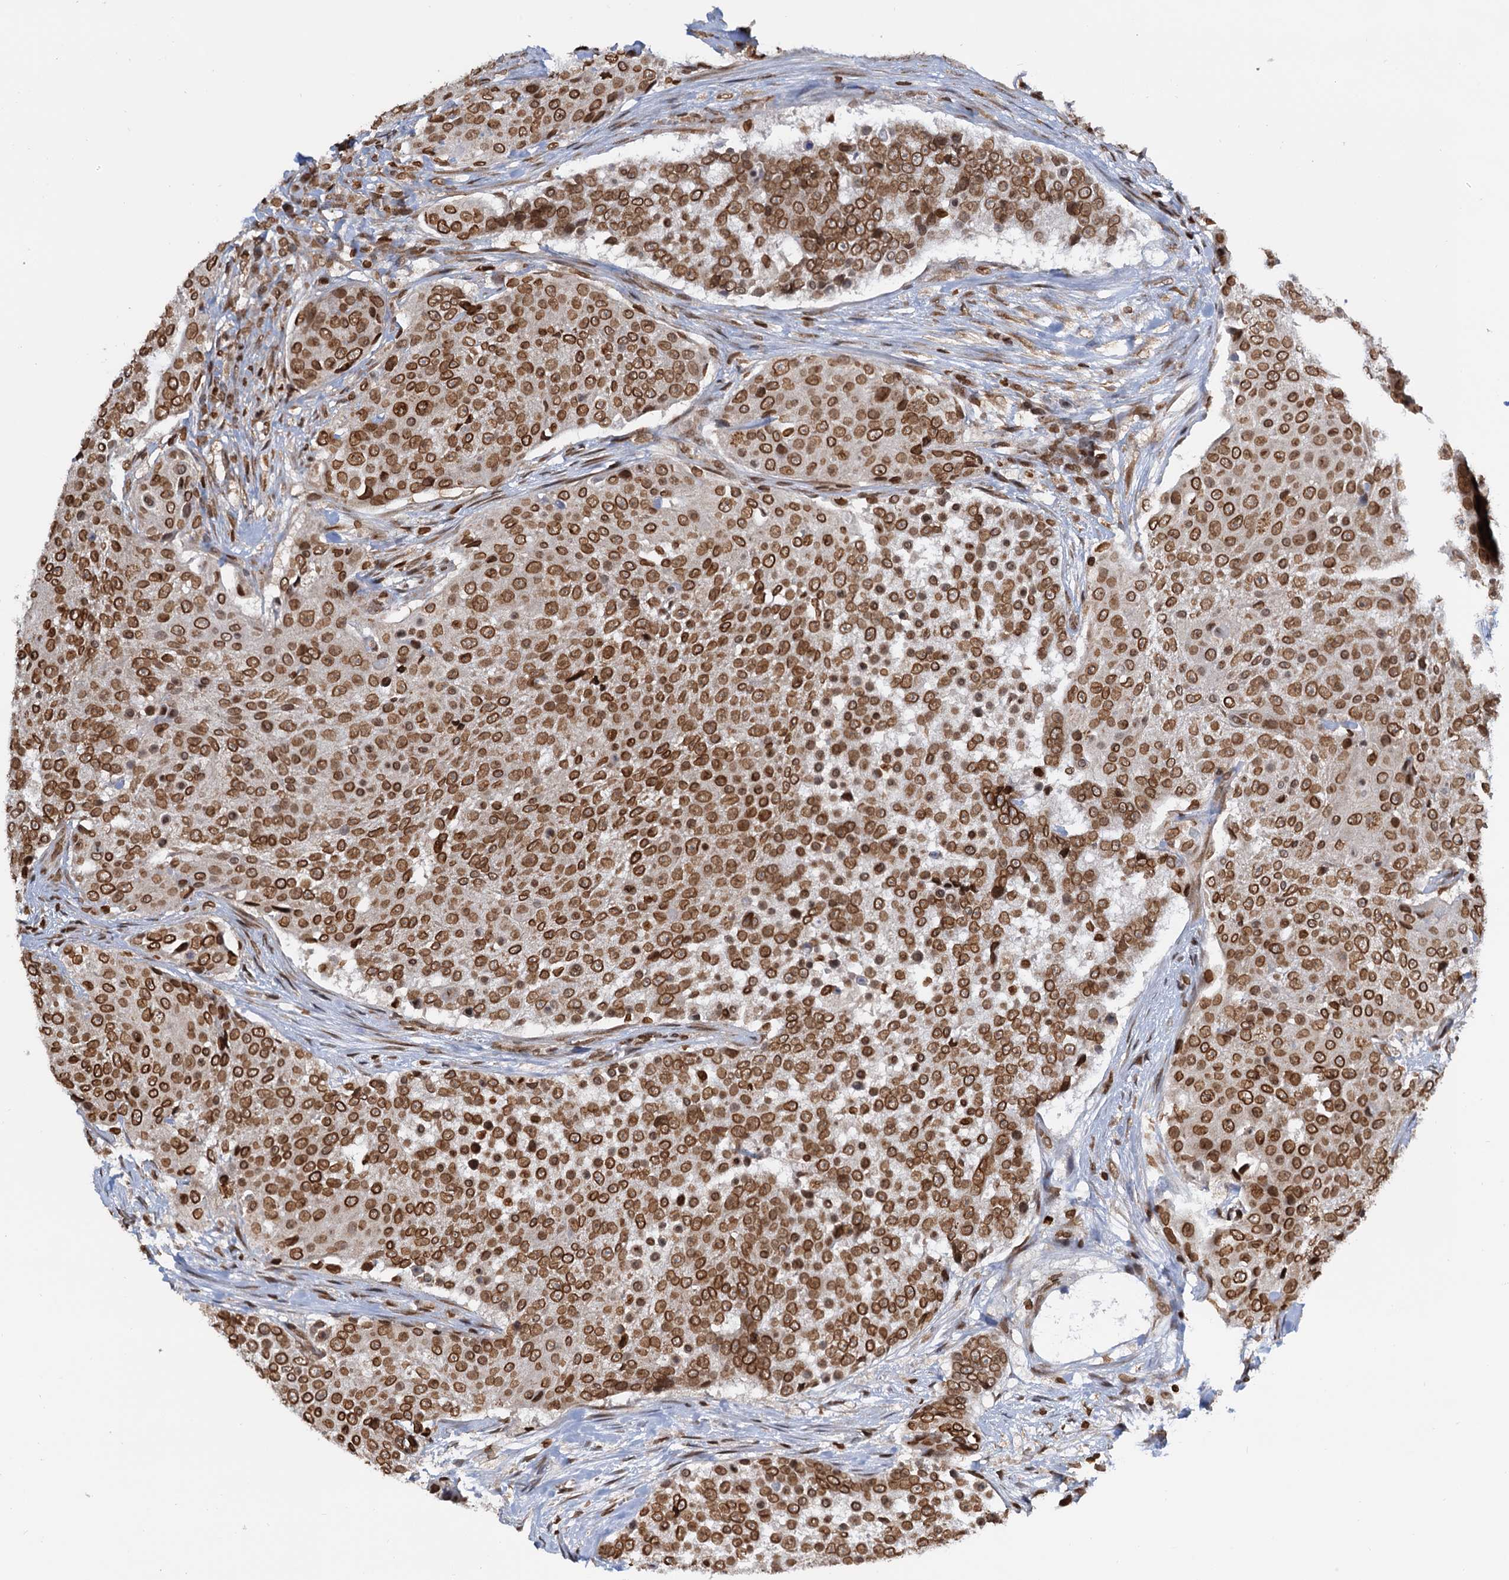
{"staining": {"intensity": "strong", "quantity": ">75%", "location": "nuclear"}, "tissue": "urothelial cancer", "cell_type": "Tumor cells", "image_type": "cancer", "snomed": [{"axis": "morphology", "description": "Urothelial carcinoma, High grade"}, {"axis": "topography", "description": "Urinary bladder"}], "caption": "The image exhibits a brown stain indicating the presence of a protein in the nuclear of tumor cells in urothelial carcinoma (high-grade).", "gene": "ZC3H13", "patient": {"sex": "female", "age": 63}}